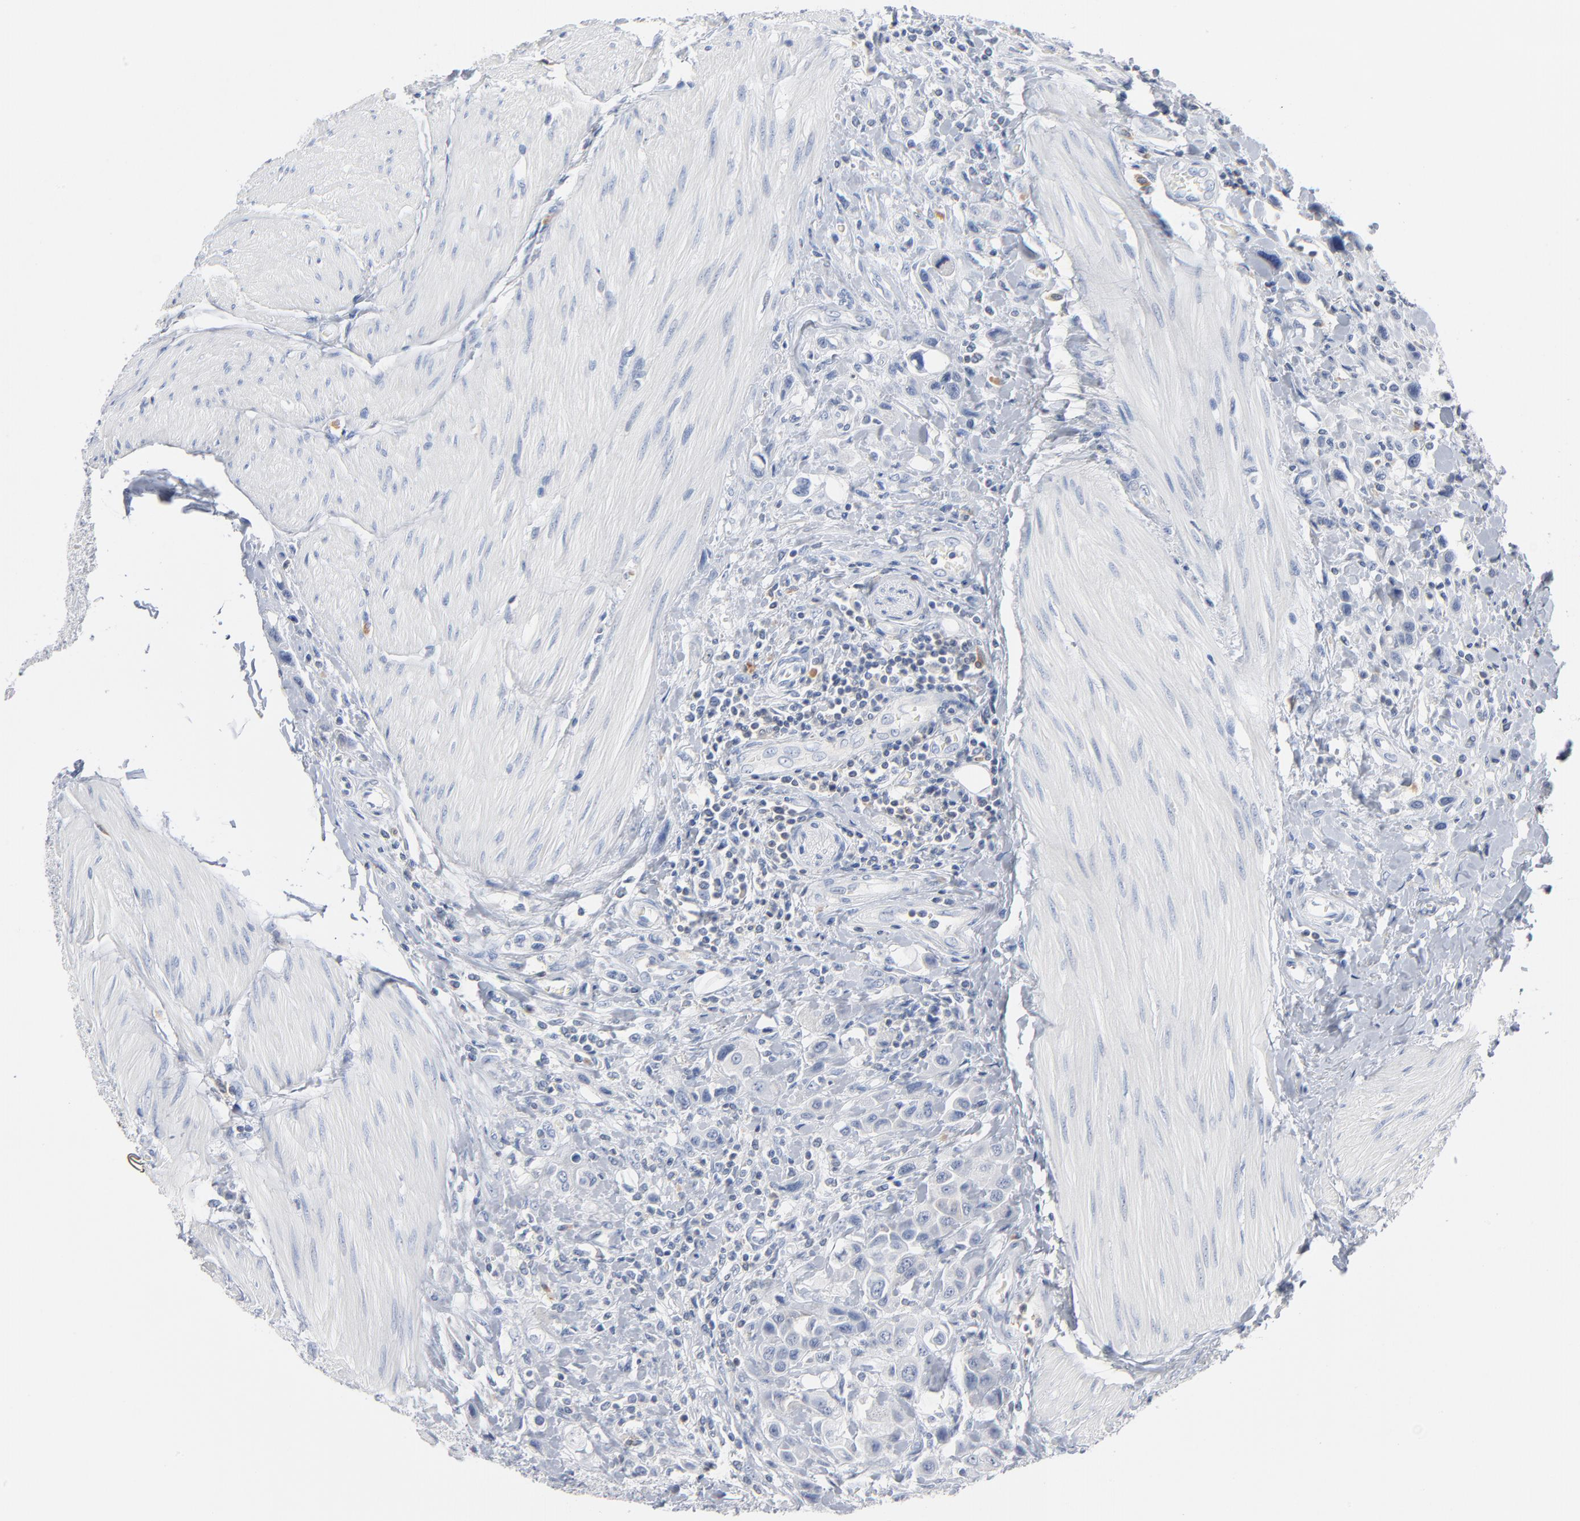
{"staining": {"intensity": "negative", "quantity": "none", "location": "none"}, "tissue": "urothelial cancer", "cell_type": "Tumor cells", "image_type": "cancer", "snomed": [{"axis": "morphology", "description": "Urothelial carcinoma, High grade"}, {"axis": "topography", "description": "Urinary bladder"}], "caption": "IHC histopathology image of urothelial carcinoma (high-grade) stained for a protein (brown), which displays no positivity in tumor cells.", "gene": "PTK2B", "patient": {"sex": "male", "age": 50}}